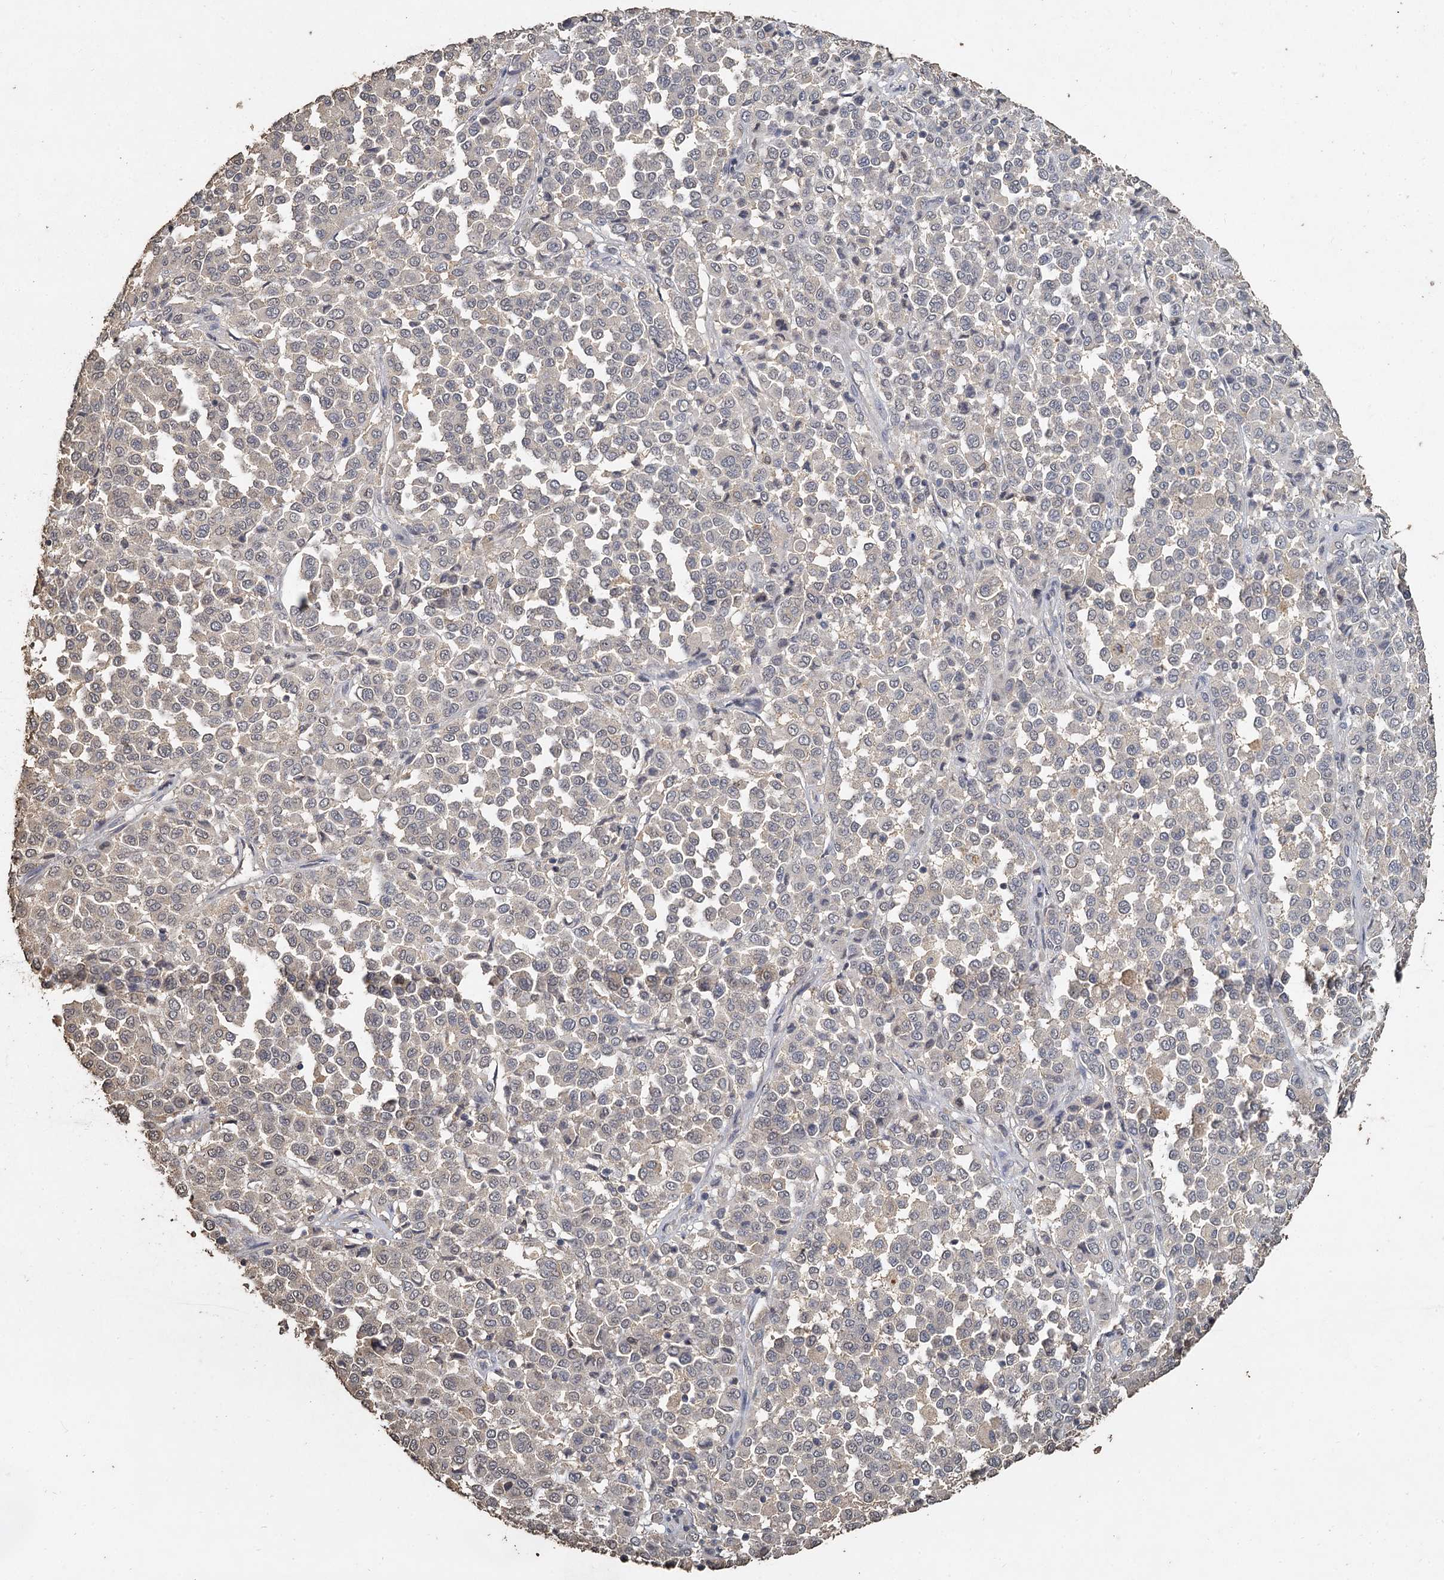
{"staining": {"intensity": "negative", "quantity": "none", "location": "none"}, "tissue": "melanoma", "cell_type": "Tumor cells", "image_type": "cancer", "snomed": [{"axis": "morphology", "description": "Malignant melanoma, Metastatic site"}, {"axis": "topography", "description": "Pancreas"}], "caption": "Protein analysis of malignant melanoma (metastatic site) exhibits no significant expression in tumor cells. (Brightfield microscopy of DAB IHC at high magnification).", "gene": "CCDC61", "patient": {"sex": "female", "age": 30}}